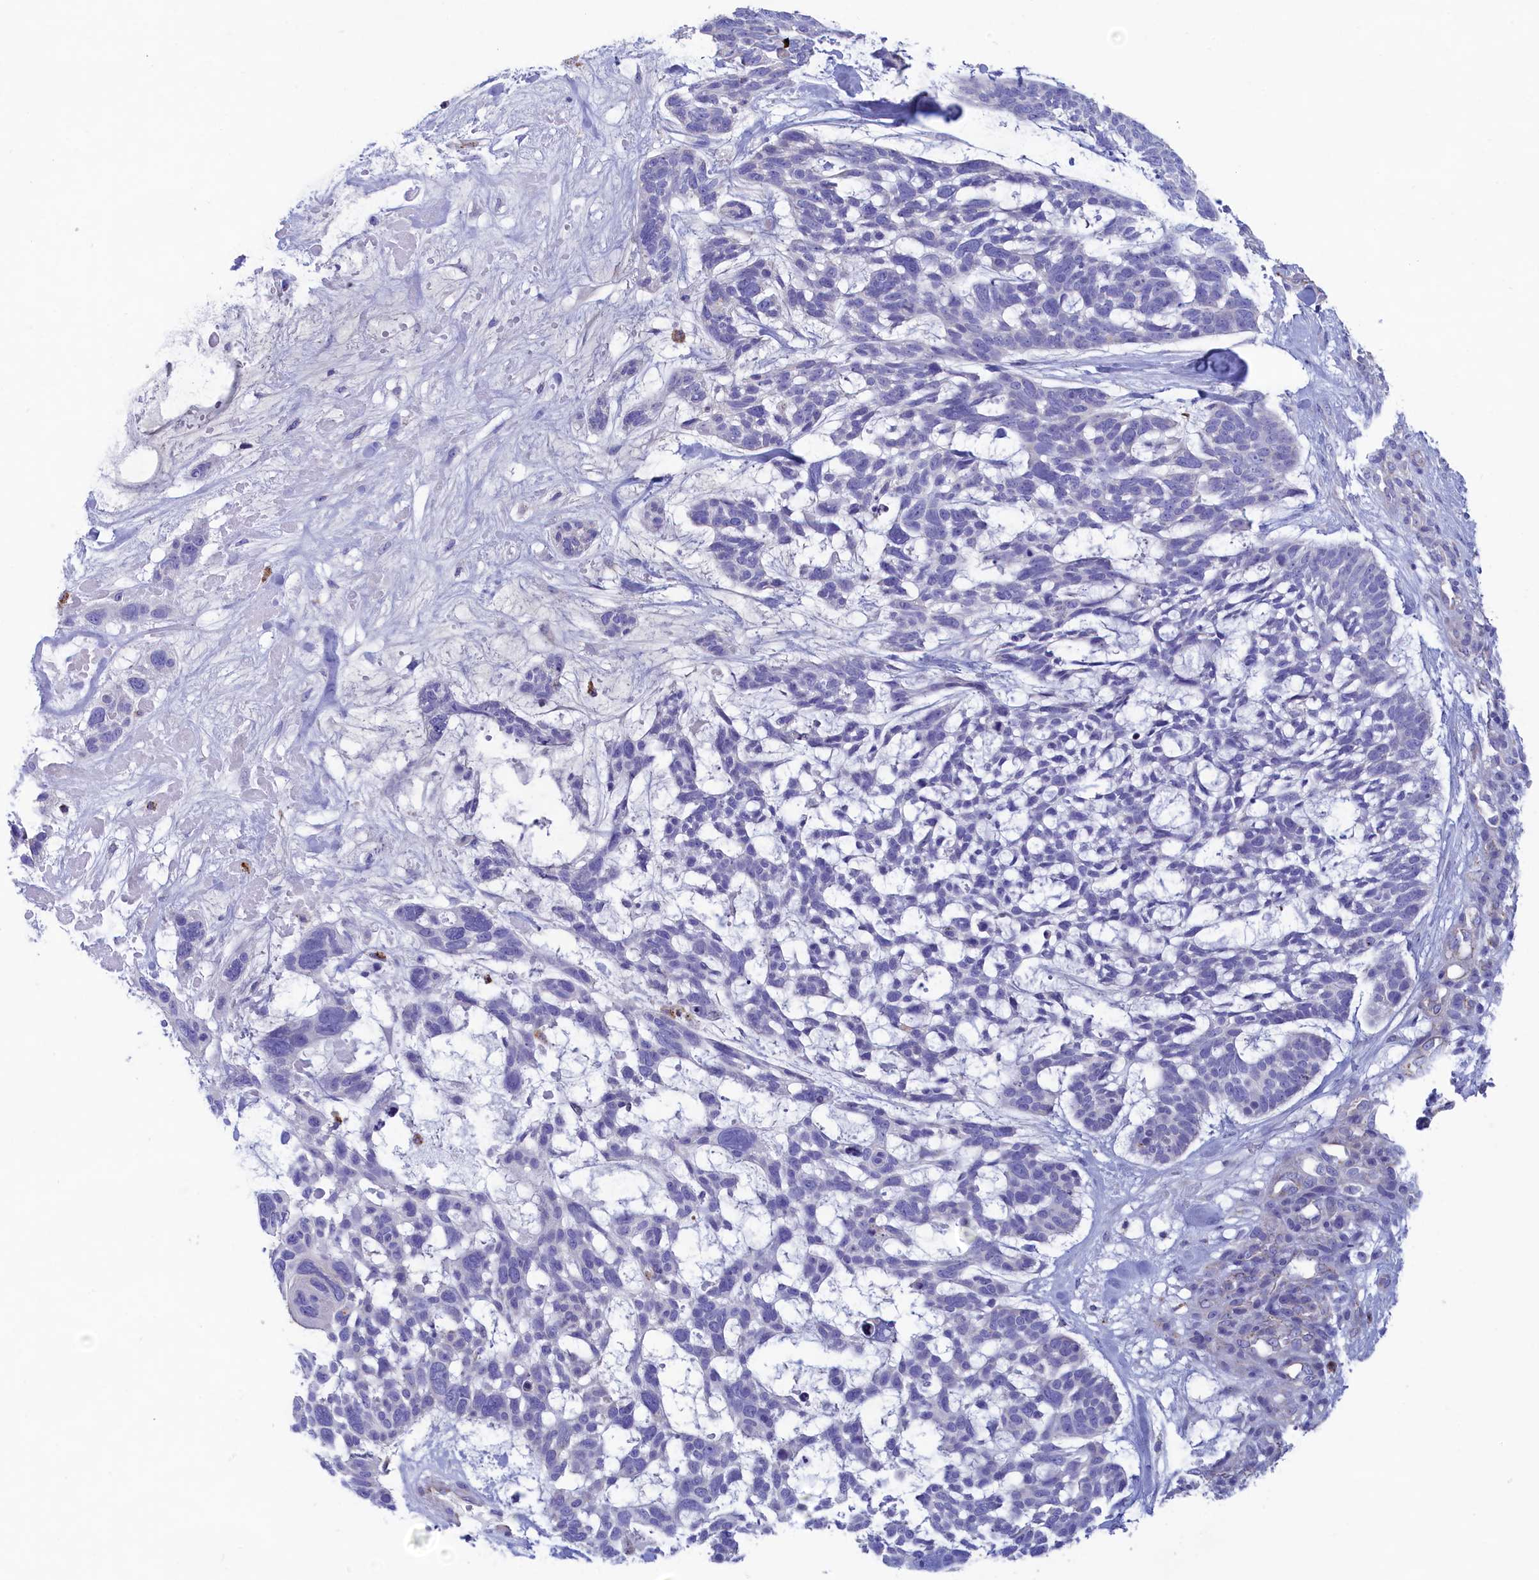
{"staining": {"intensity": "negative", "quantity": "none", "location": "none"}, "tissue": "skin cancer", "cell_type": "Tumor cells", "image_type": "cancer", "snomed": [{"axis": "morphology", "description": "Basal cell carcinoma"}, {"axis": "topography", "description": "Skin"}], "caption": "Tumor cells show no significant protein expression in skin basal cell carcinoma.", "gene": "WDR6", "patient": {"sex": "male", "age": 88}}